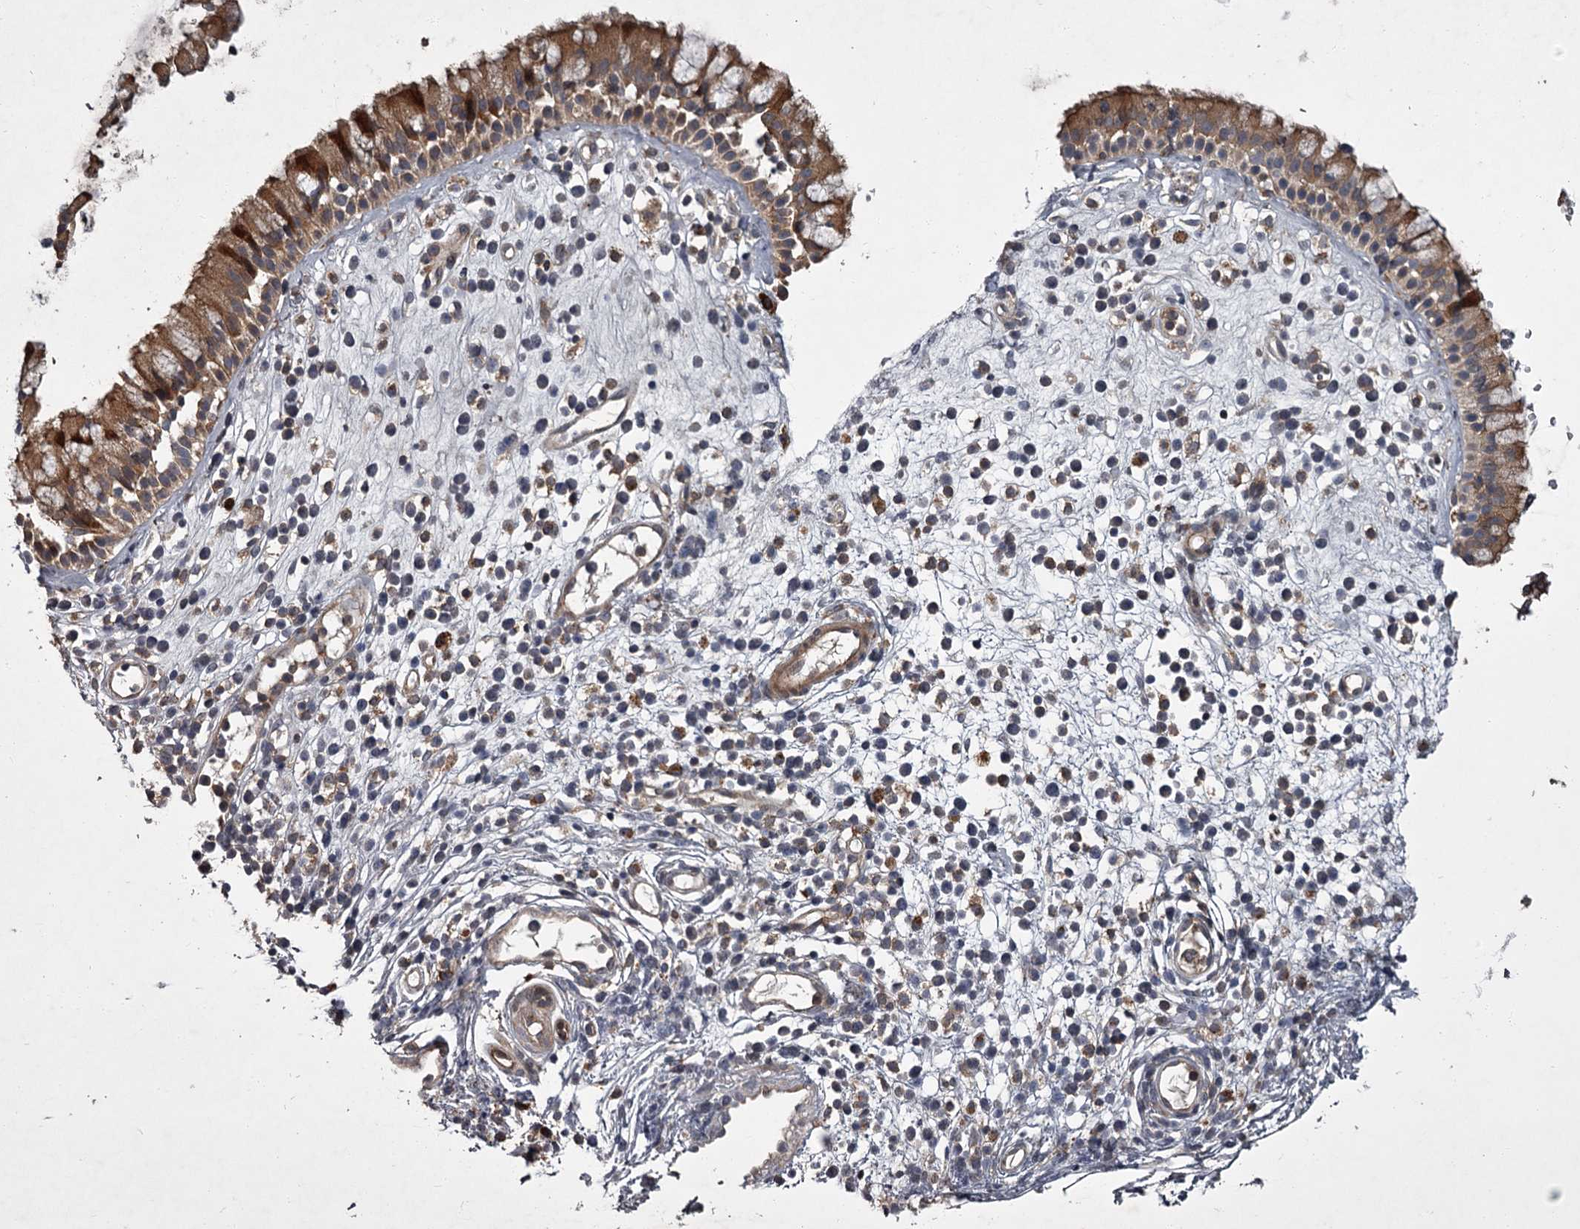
{"staining": {"intensity": "moderate", "quantity": ">75%", "location": "cytoplasmic/membranous"}, "tissue": "nasopharynx", "cell_type": "Respiratory epithelial cells", "image_type": "normal", "snomed": [{"axis": "morphology", "description": "Normal tissue, NOS"}, {"axis": "morphology", "description": "Inflammation, NOS"}, {"axis": "topography", "description": "Nasopharynx"}], "caption": "Nasopharynx stained with a brown dye exhibits moderate cytoplasmic/membranous positive positivity in about >75% of respiratory epithelial cells.", "gene": "UNC93B1", "patient": {"sex": "male", "age": 29}}